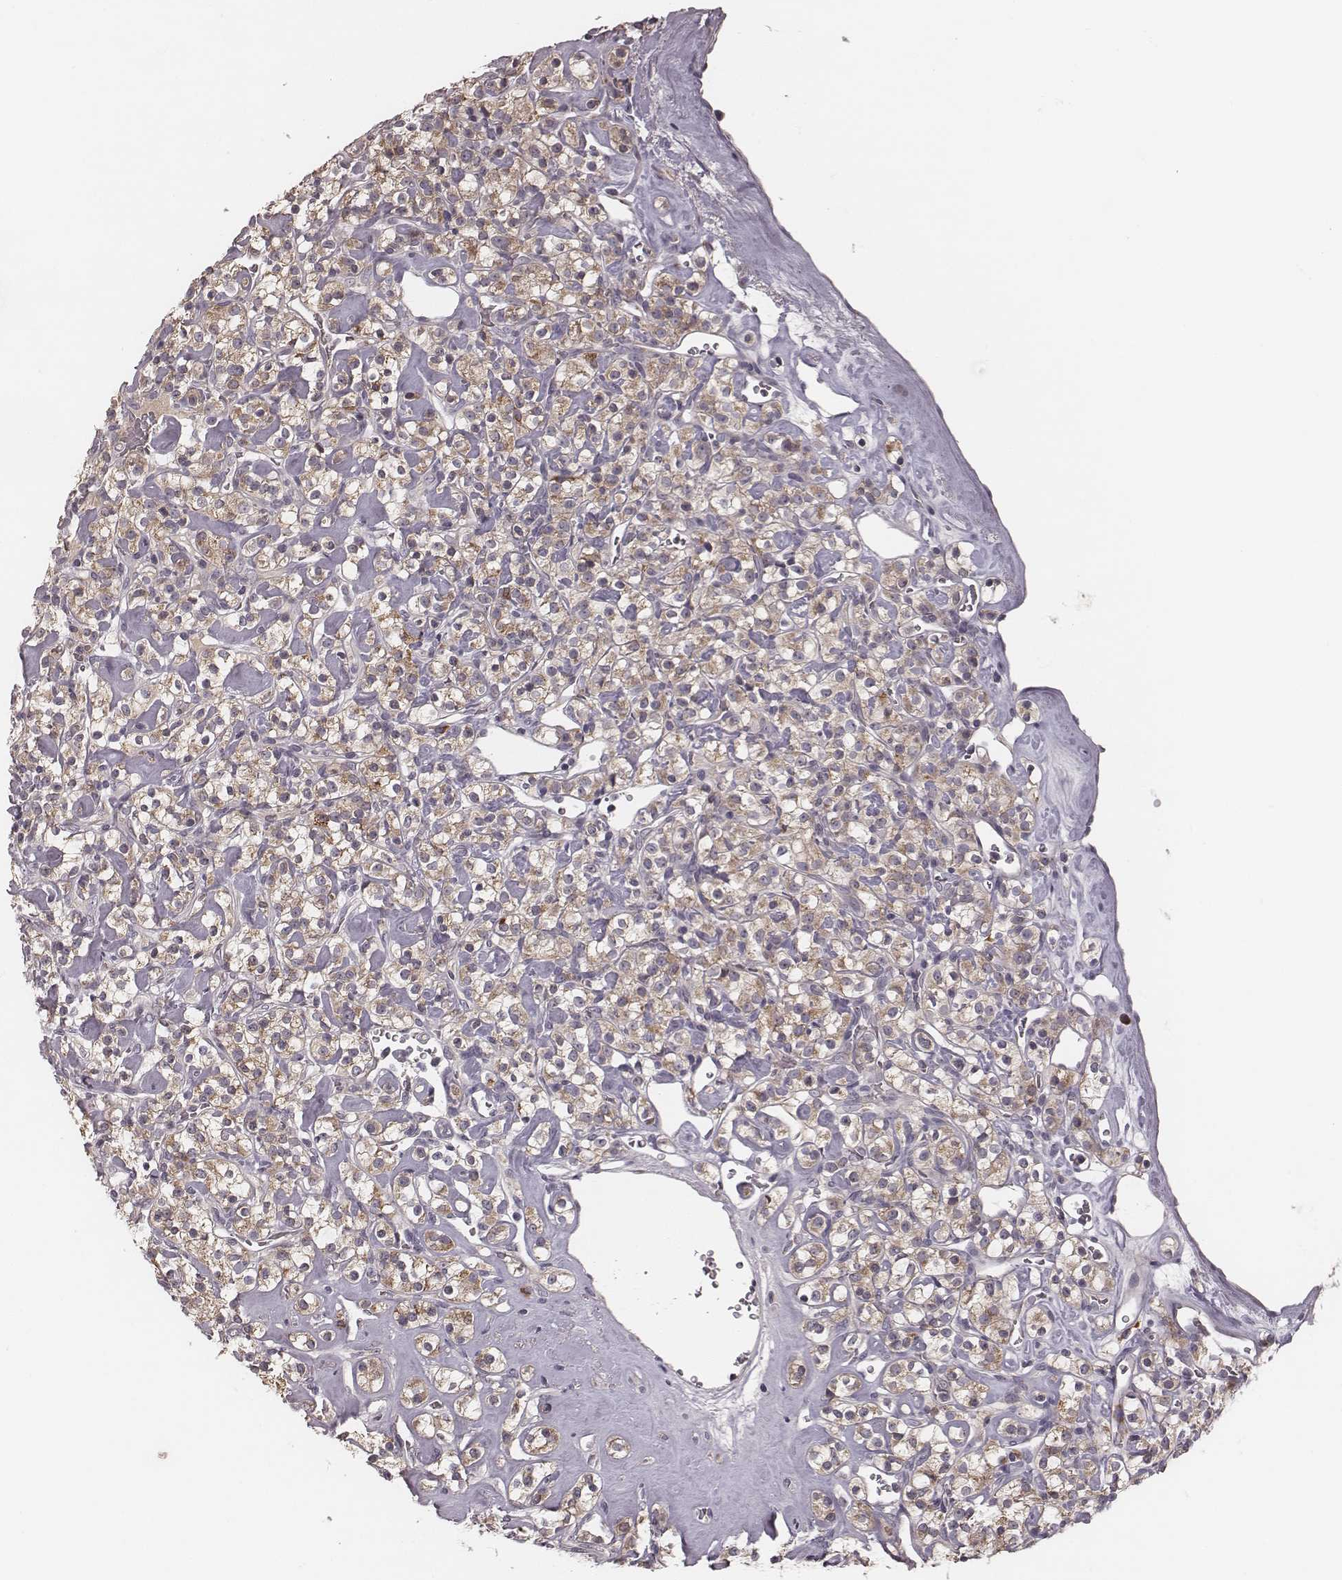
{"staining": {"intensity": "moderate", "quantity": ">75%", "location": "cytoplasmic/membranous"}, "tissue": "renal cancer", "cell_type": "Tumor cells", "image_type": "cancer", "snomed": [{"axis": "morphology", "description": "Adenocarcinoma, NOS"}, {"axis": "topography", "description": "Kidney"}], "caption": "Immunohistochemistry histopathology image of neoplastic tissue: adenocarcinoma (renal) stained using immunohistochemistry exhibits medium levels of moderate protein expression localized specifically in the cytoplasmic/membranous of tumor cells, appearing as a cytoplasmic/membranous brown color.", "gene": "P2RX5", "patient": {"sex": "male", "age": 77}}